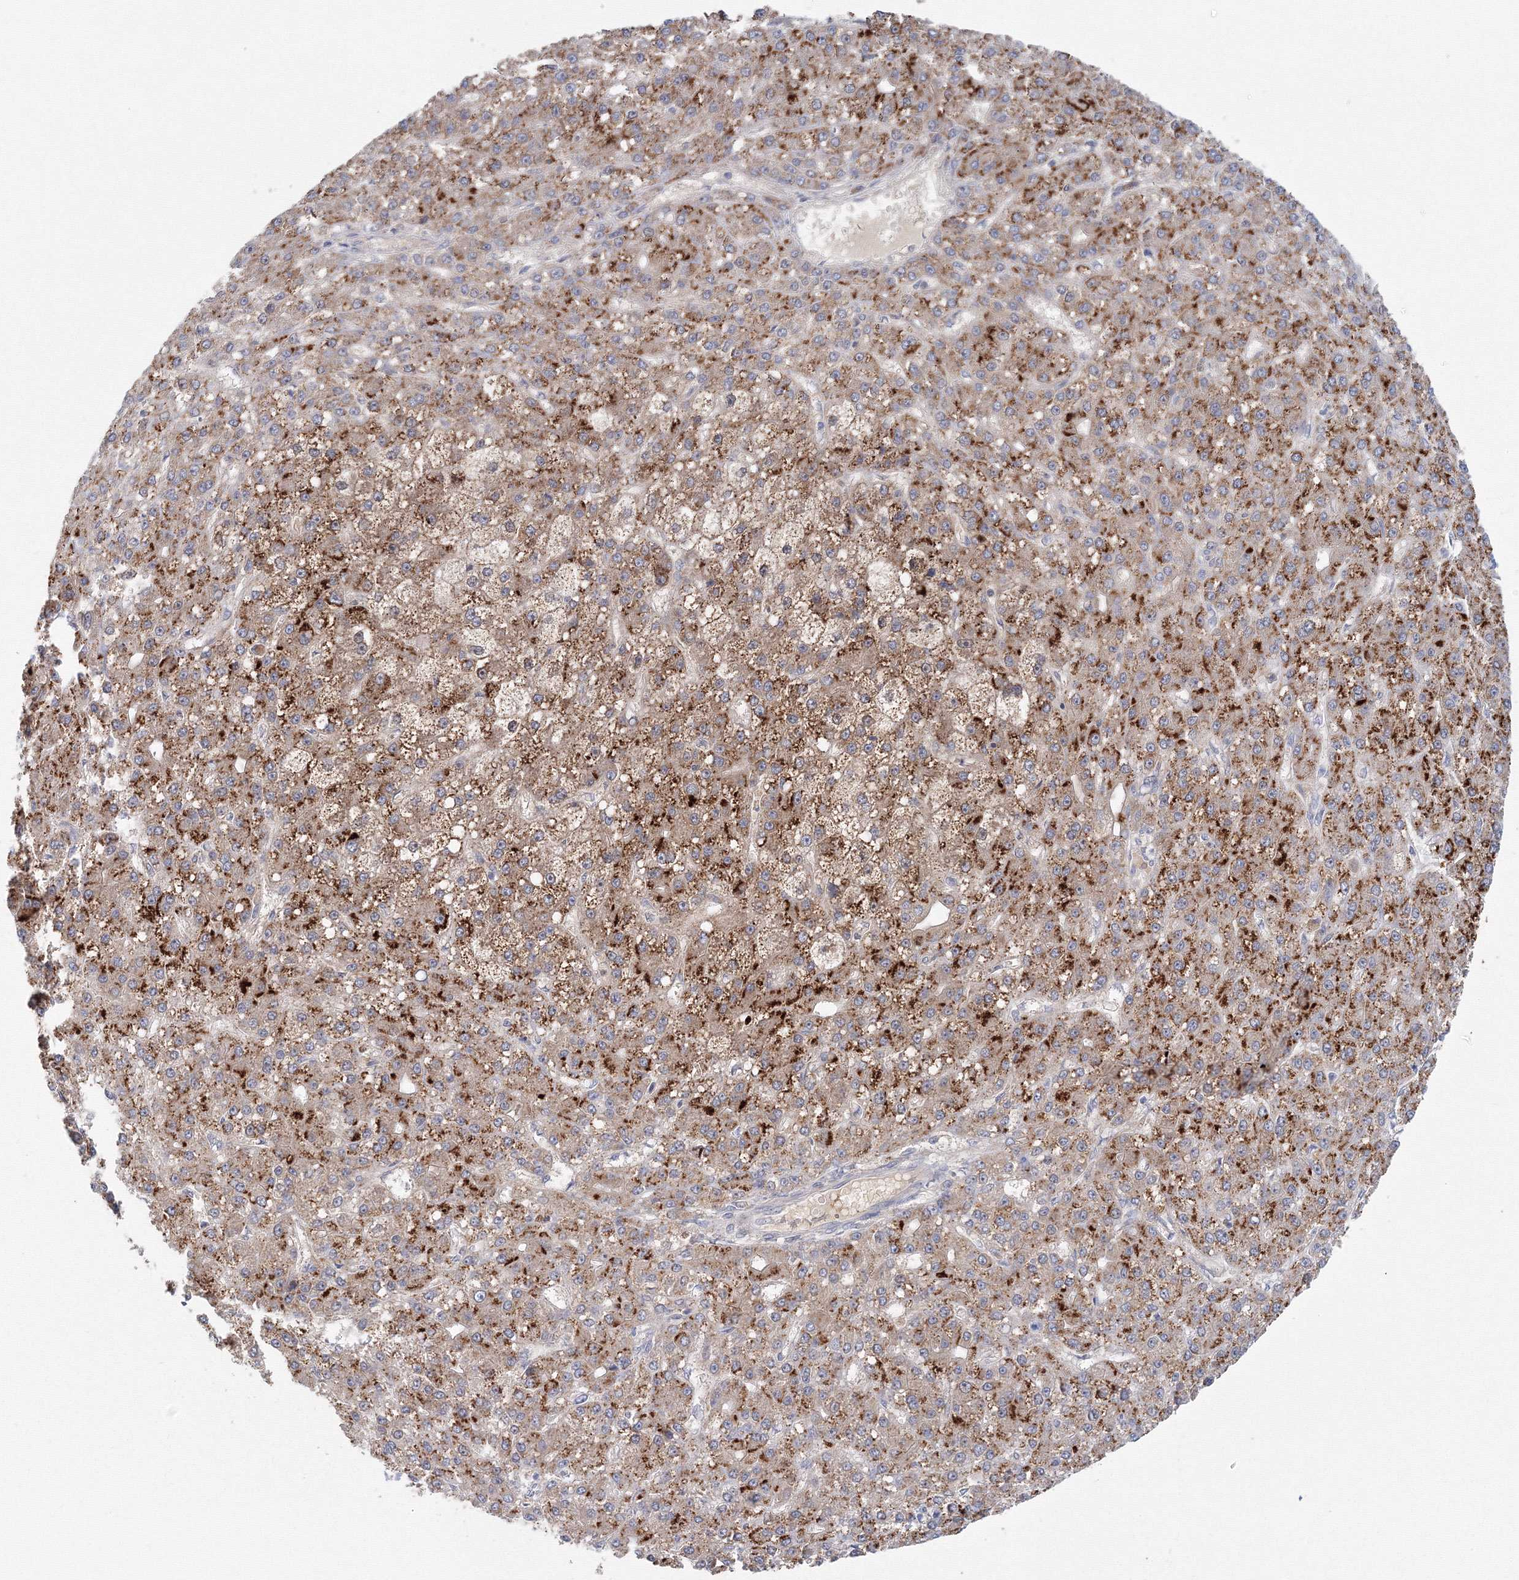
{"staining": {"intensity": "moderate", "quantity": ">75%", "location": "cytoplasmic/membranous"}, "tissue": "liver cancer", "cell_type": "Tumor cells", "image_type": "cancer", "snomed": [{"axis": "morphology", "description": "Carcinoma, Hepatocellular, NOS"}, {"axis": "topography", "description": "Liver"}], "caption": "Immunohistochemistry (IHC) staining of hepatocellular carcinoma (liver), which demonstrates medium levels of moderate cytoplasmic/membranous staining in about >75% of tumor cells indicating moderate cytoplasmic/membranous protein staining. The staining was performed using DAB (3,3'-diaminobenzidine) (brown) for protein detection and nuclei were counterstained in hematoxylin (blue).", "gene": "TACC2", "patient": {"sex": "male", "age": 67}}